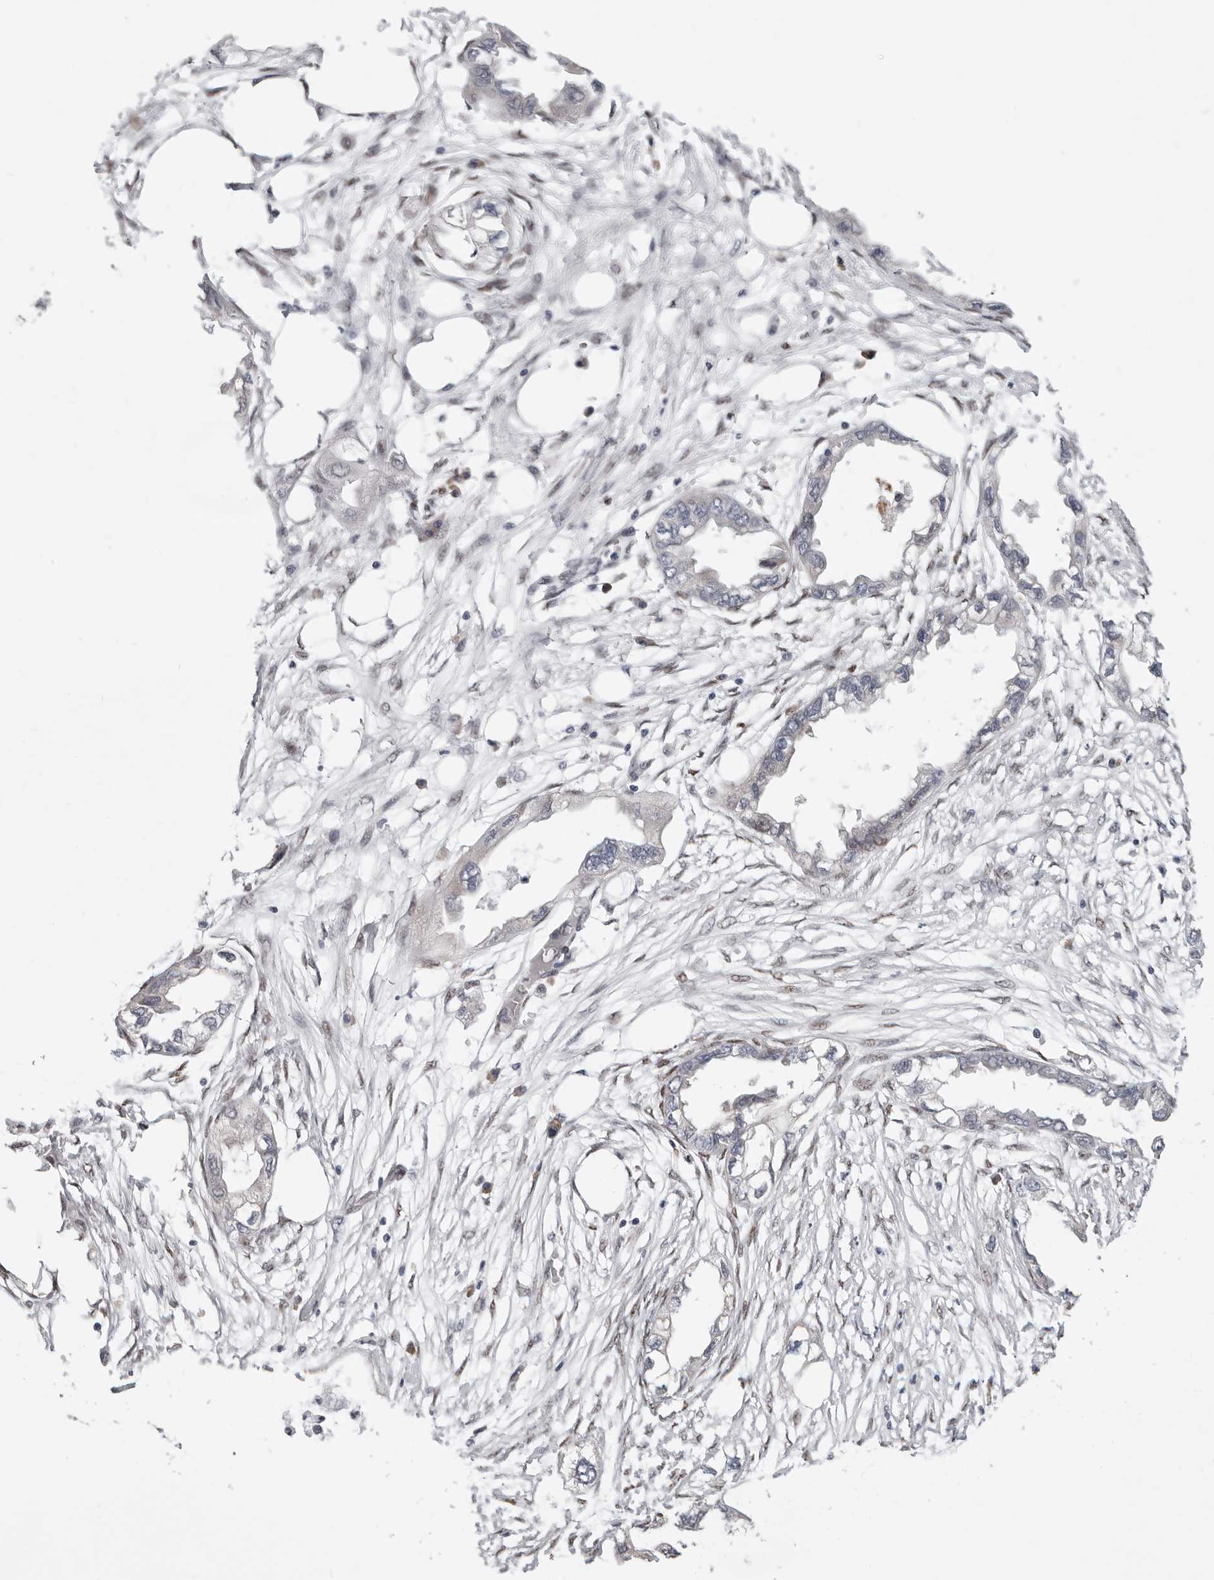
{"staining": {"intensity": "negative", "quantity": "none", "location": "none"}, "tissue": "endometrial cancer", "cell_type": "Tumor cells", "image_type": "cancer", "snomed": [{"axis": "morphology", "description": "Adenocarcinoma, NOS"}, {"axis": "morphology", "description": "Adenocarcinoma, metastatic, NOS"}, {"axis": "topography", "description": "Adipose tissue"}, {"axis": "topography", "description": "Endometrium"}], "caption": "A micrograph of human endometrial cancer (adenocarcinoma) is negative for staining in tumor cells.", "gene": "SRP19", "patient": {"sex": "female", "age": 67}}